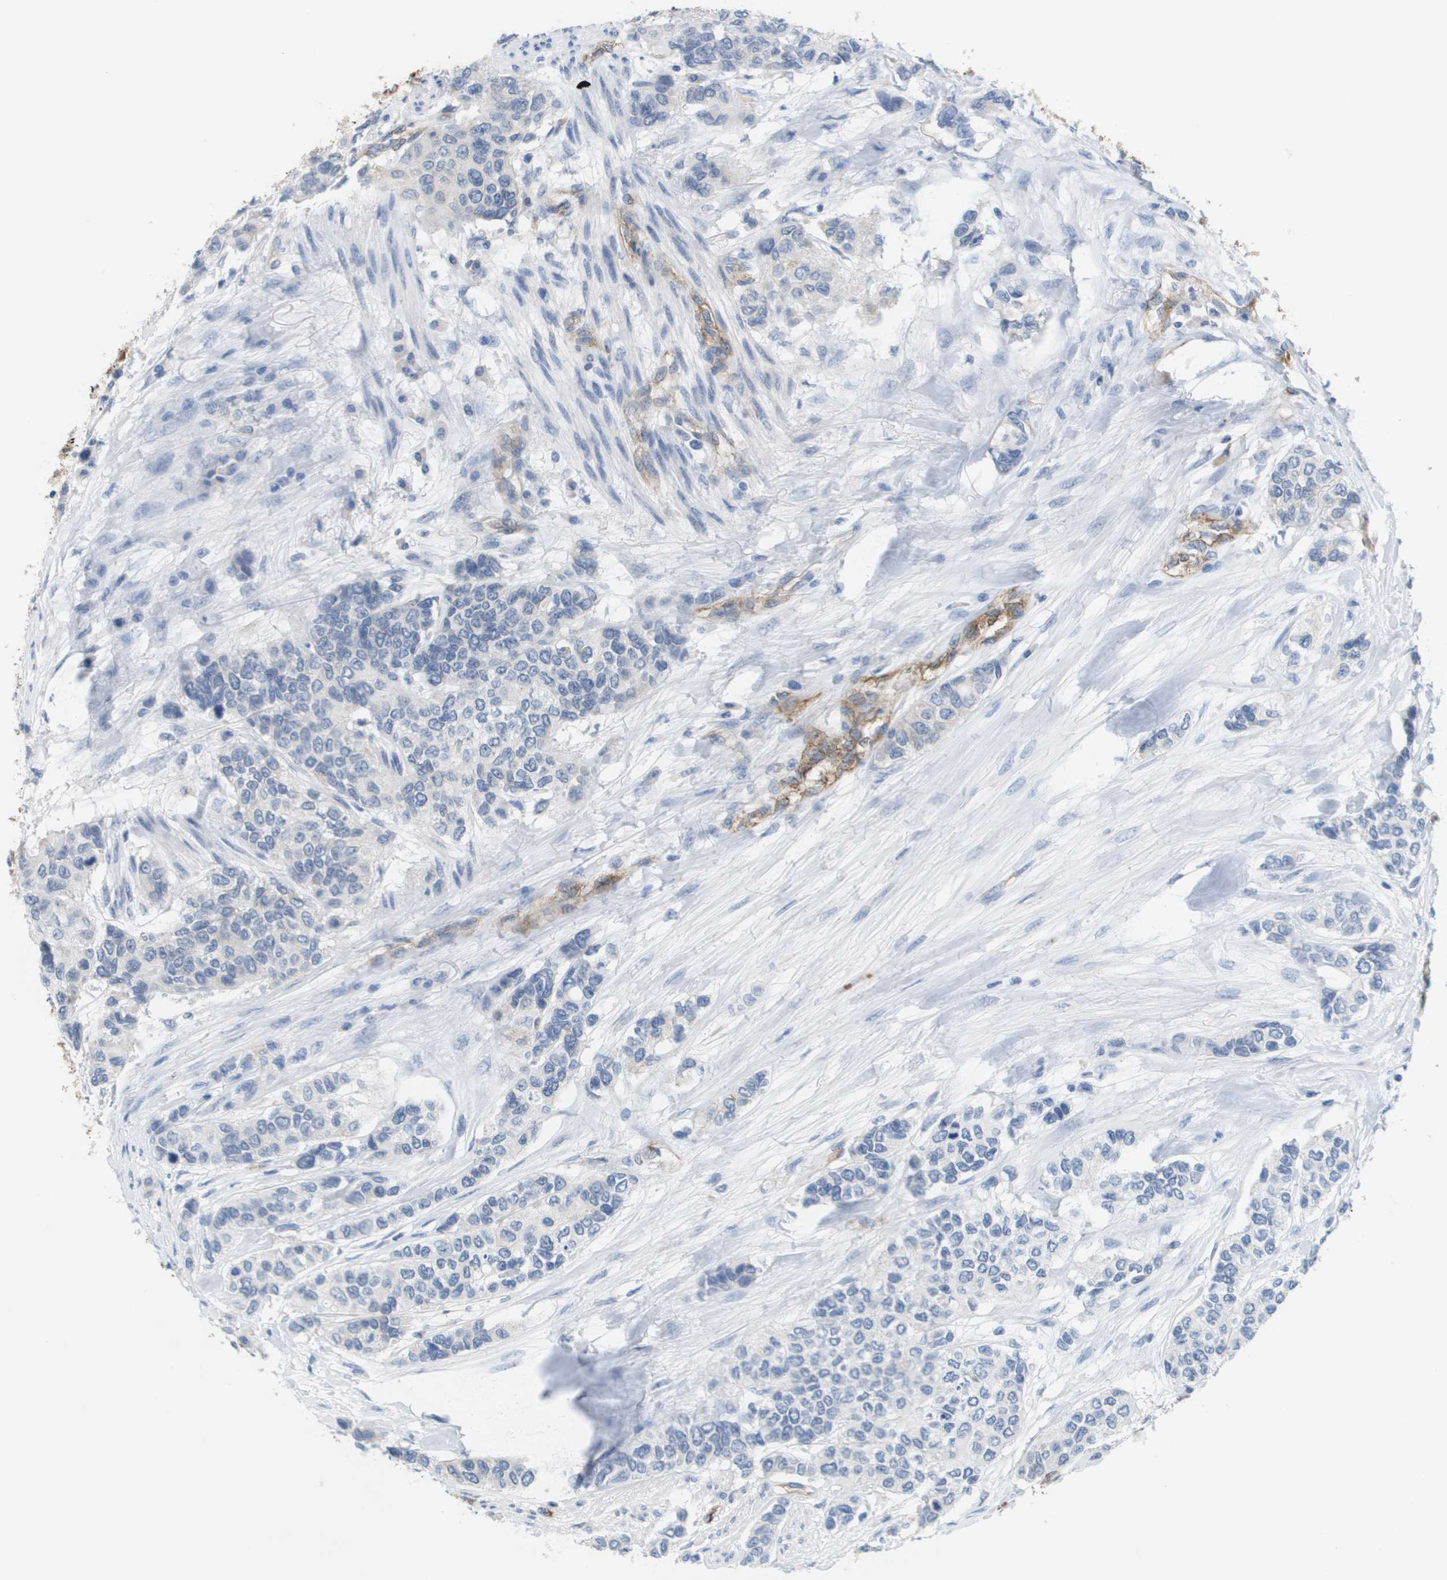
{"staining": {"intensity": "negative", "quantity": "none", "location": "none"}, "tissue": "urothelial cancer", "cell_type": "Tumor cells", "image_type": "cancer", "snomed": [{"axis": "morphology", "description": "Urothelial carcinoma, High grade"}, {"axis": "topography", "description": "Urinary bladder"}], "caption": "A photomicrograph of human urothelial carcinoma (high-grade) is negative for staining in tumor cells.", "gene": "ANGPT2", "patient": {"sex": "female", "age": 56}}